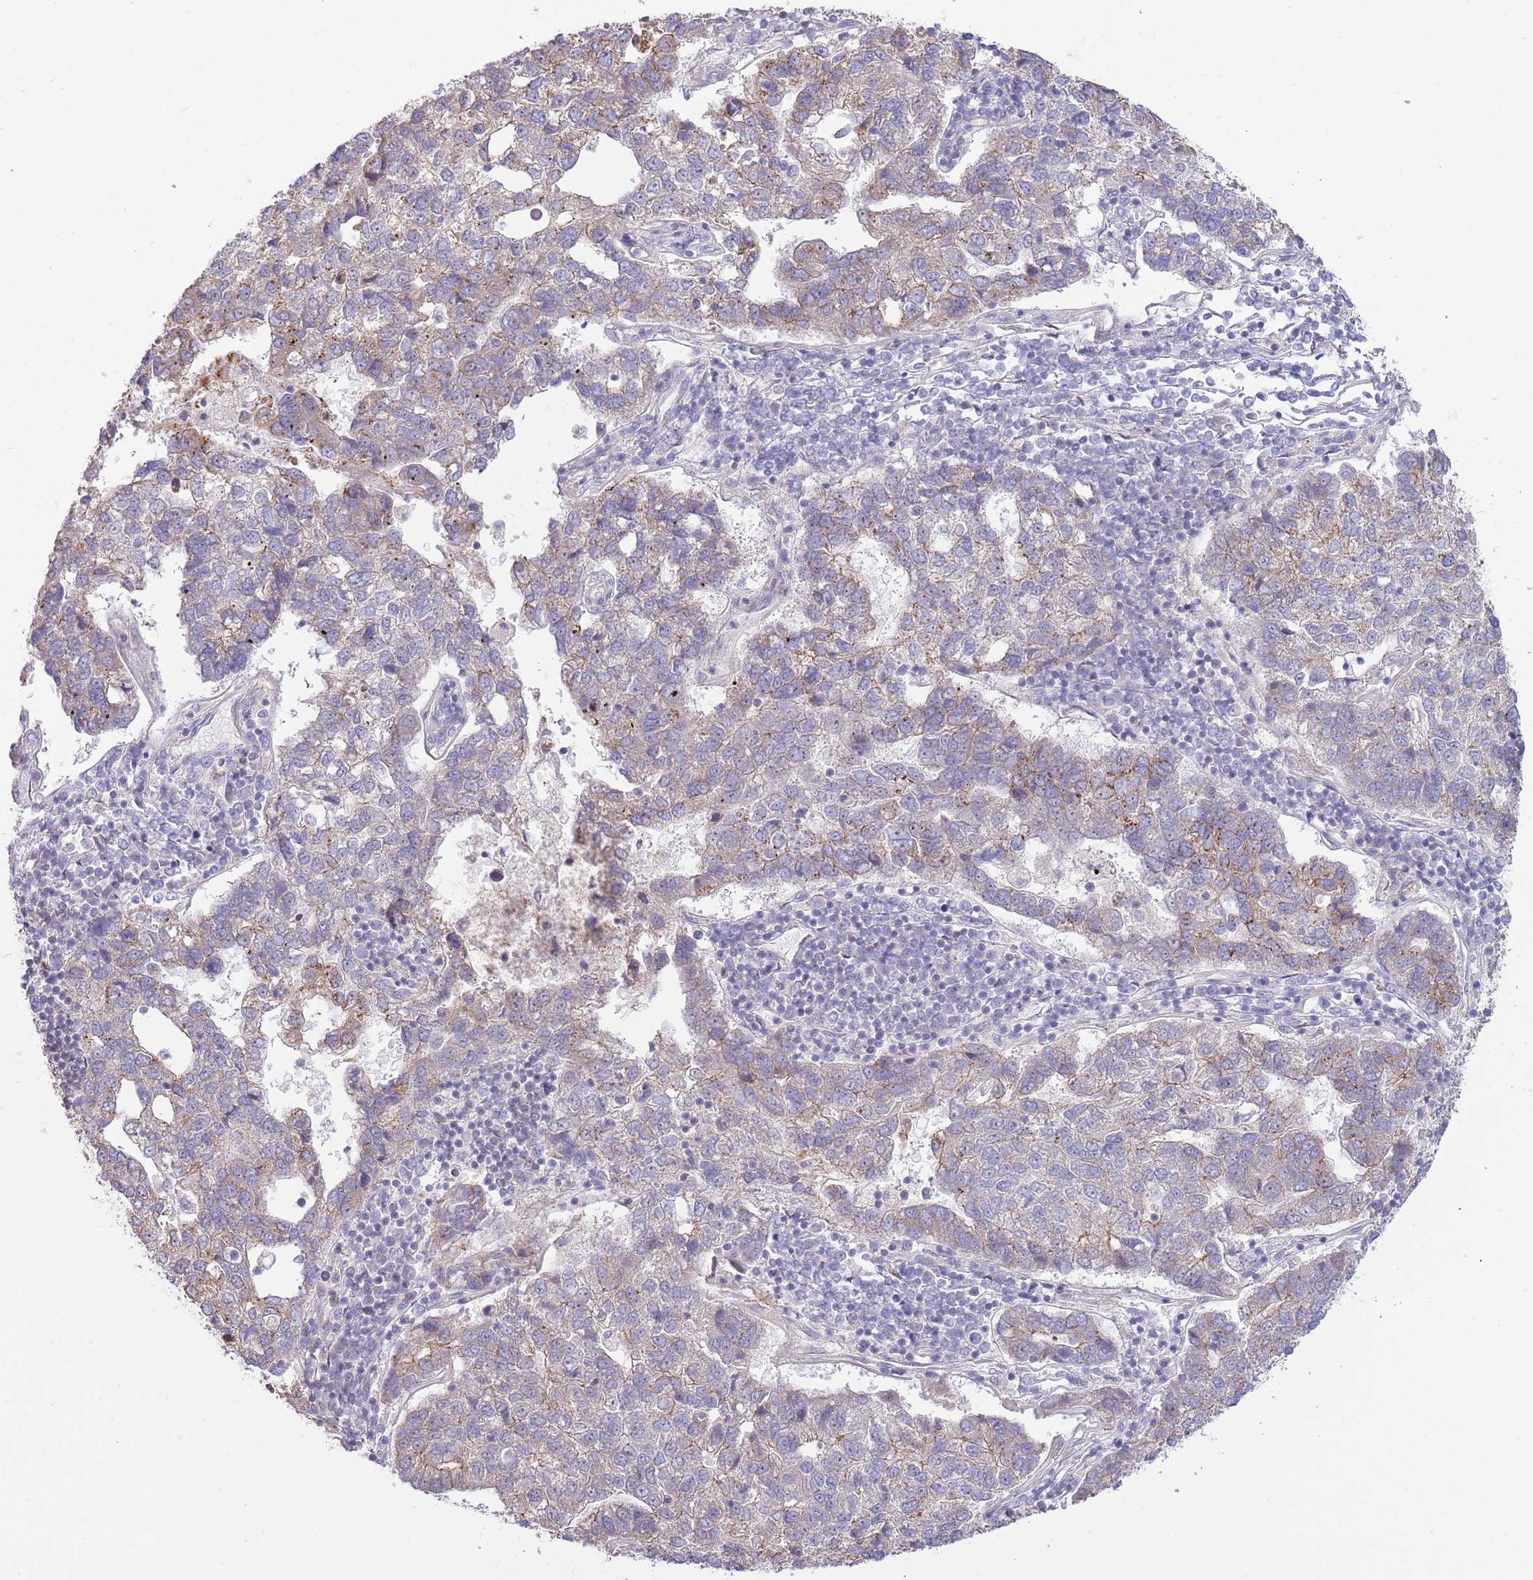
{"staining": {"intensity": "weak", "quantity": "25%-75%", "location": "cytoplasmic/membranous"}, "tissue": "pancreatic cancer", "cell_type": "Tumor cells", "image_type": "cancer", "snomed": [{"axis": "morphology", "description": "Adenocarcinoma, NOS"}, {"axis": "topography", "description": "Pancreas"}], "caption": "Immunohistochemistry (DAB (3,3'-diaminobenzidine)) staining of human pancreatic adenocarcinoma shows weak cytoplasmic/membranous protein expression in approximately 25%-75% of tumor cells.", "gene": "ARL2BP", "patient": {"sex": "female", "age": 61}}